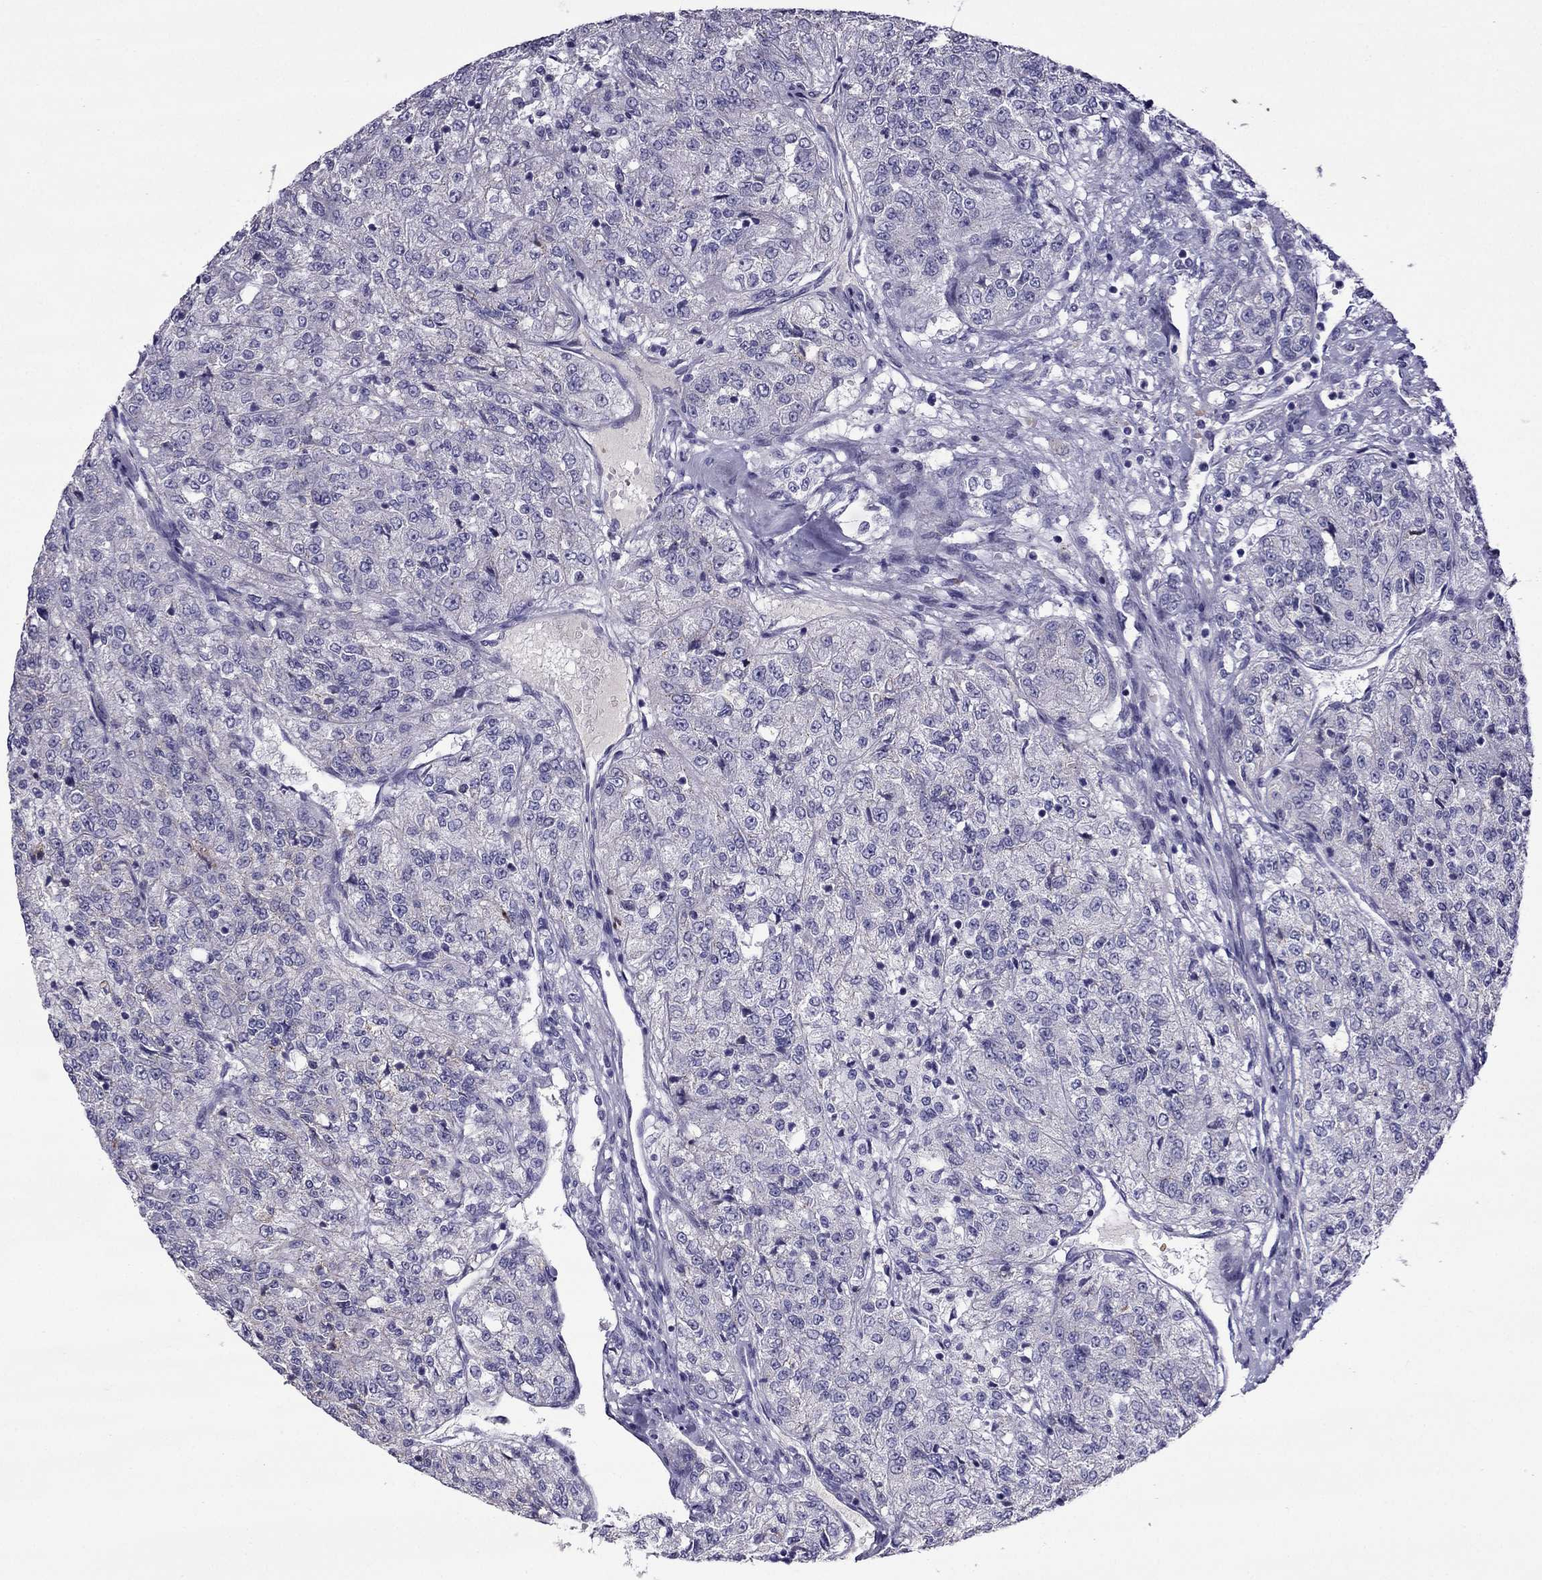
{"staining": {"intensity": "negative", "quantity": "none", "location": "none"}, "tissue": "renal cancer", "cell_type": "Tumor cells", "image_type": "cancer", "snomed": [{"axis": "morphology", "description": "Adenocarcinoma, NOS"}, {"axis": "topography", "description": "Kidney"}], "caption": "This is a photomicrograph of IHC staining of renal cancer, which shows no expression in tumor cells.", "gene": "MYBPH", "patient": {"sex": "female", "age": 63}}